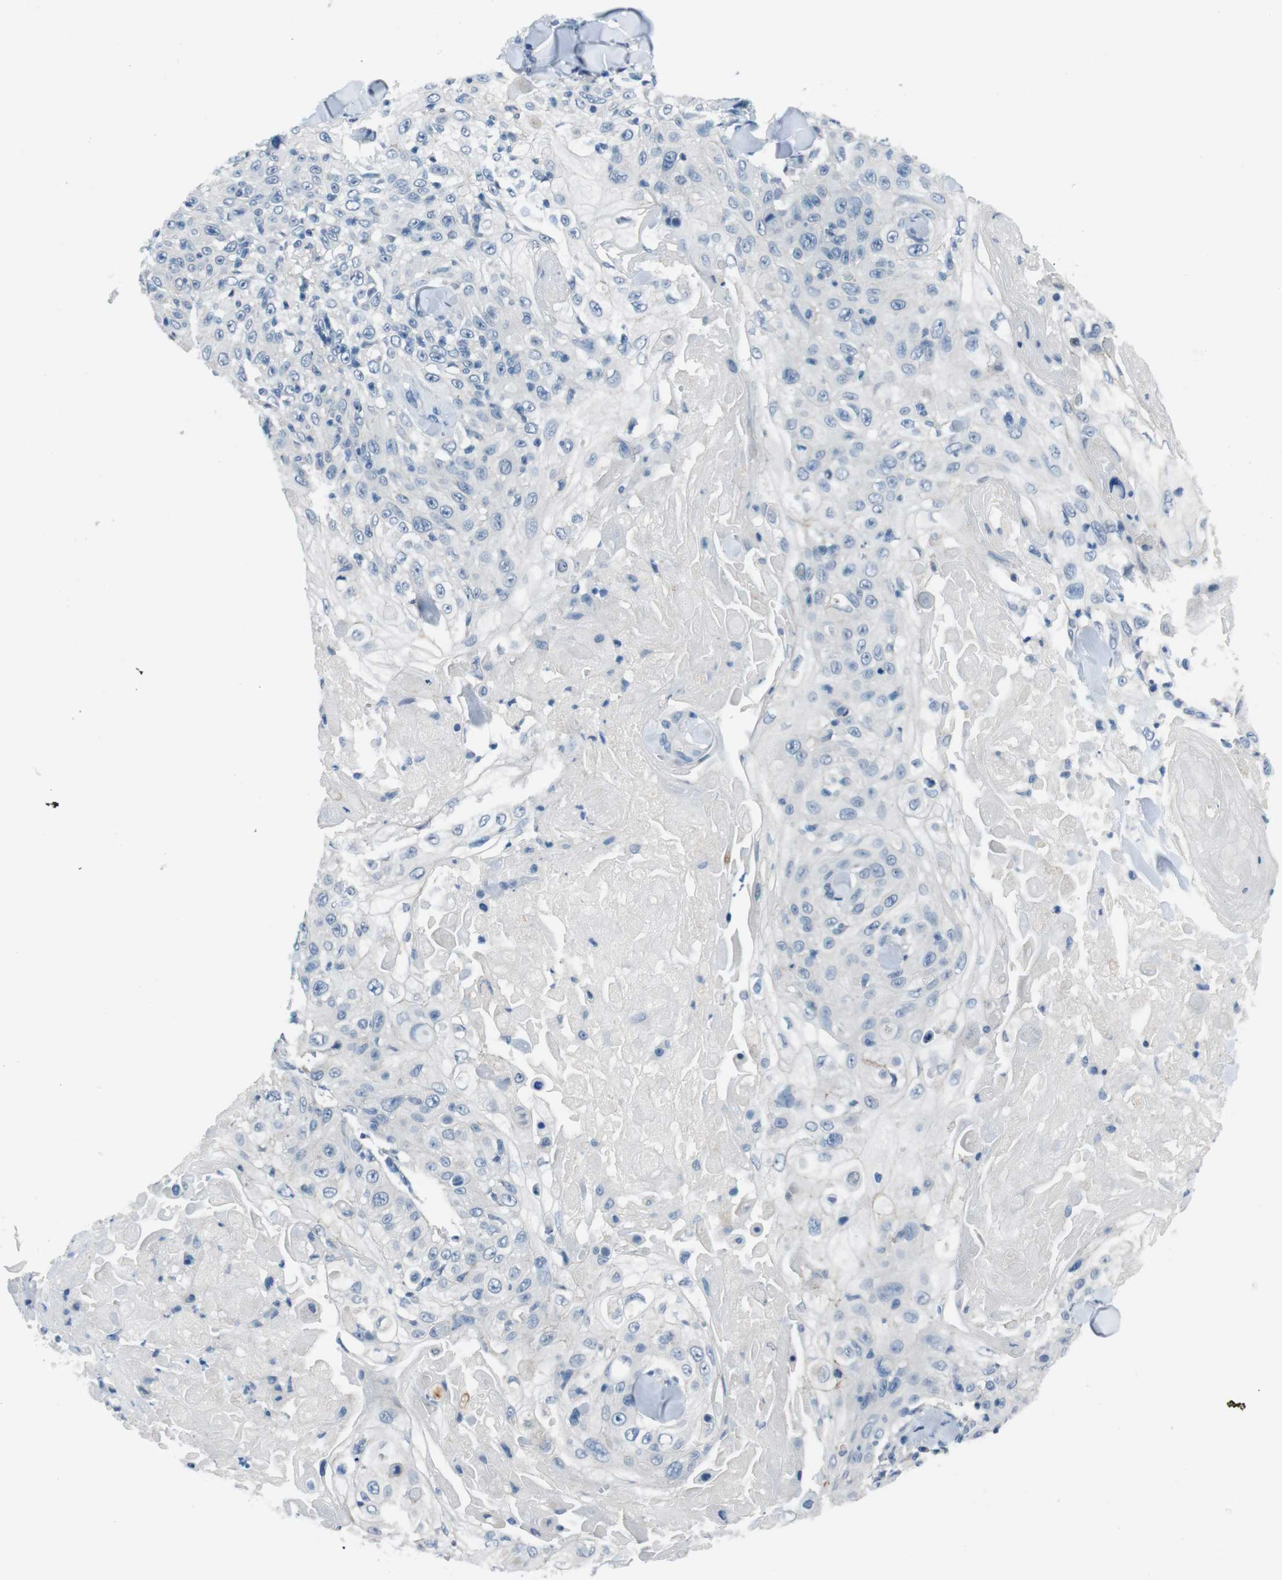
{"staining": {"intensity": "negative", "quantity": "none", "location": "none"}, "tissue": "skin cancer", "cell_type": "Tumor cells", "image_type": "cancer", "snomed": [{"axis": "morphology", "description": "Squamous cell carcinoma, NOS"}, {"axis": "topography", "description": "Skin"}], "caption": "Immunohistochemistry (IHC) of human squamous cell carcinoma (skin) demonstrates no expression in tumor cells.", "gene": "HRH2", "patient": {"sex": "male", "age": 86}}